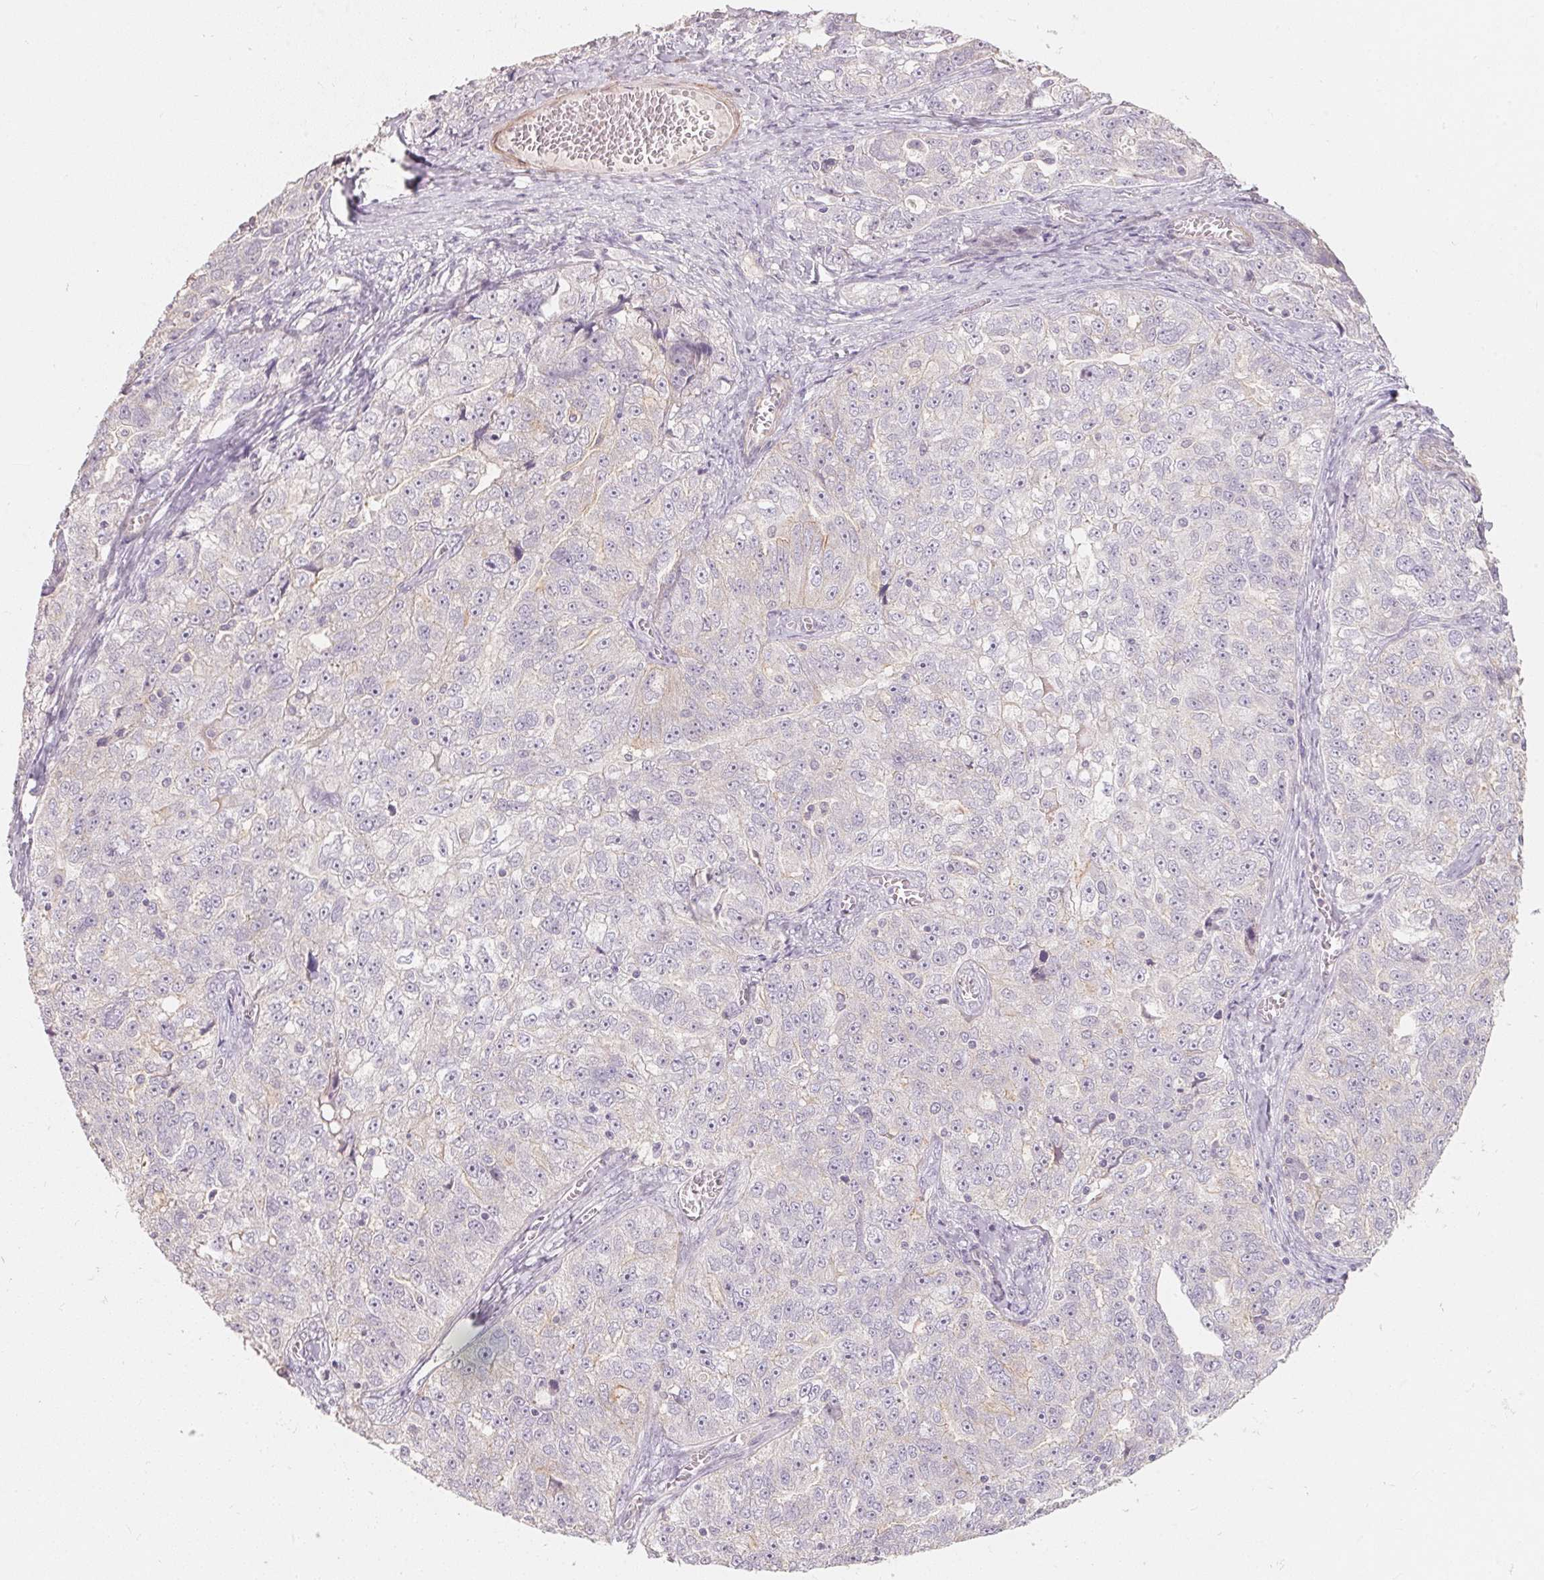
{"staining": {"intensity": "negative", "quantity": "none", "location": "none"}, "tissue": "ovarian cancer", "cell_type": "Tumor cells", "image_type": "cancer", "snomed": [{"axis": "morphology", "description": "Cystadenocarcinoma, serous, NOS"}, {"axis": "topography", "description": "Ovary"}], "caption": "Tumor cells show no significant expression in serous cystadenocarcinoma (ovarian).", "gene": "TP53AIP1", "patient": {"sex": "female", "age": 51}}